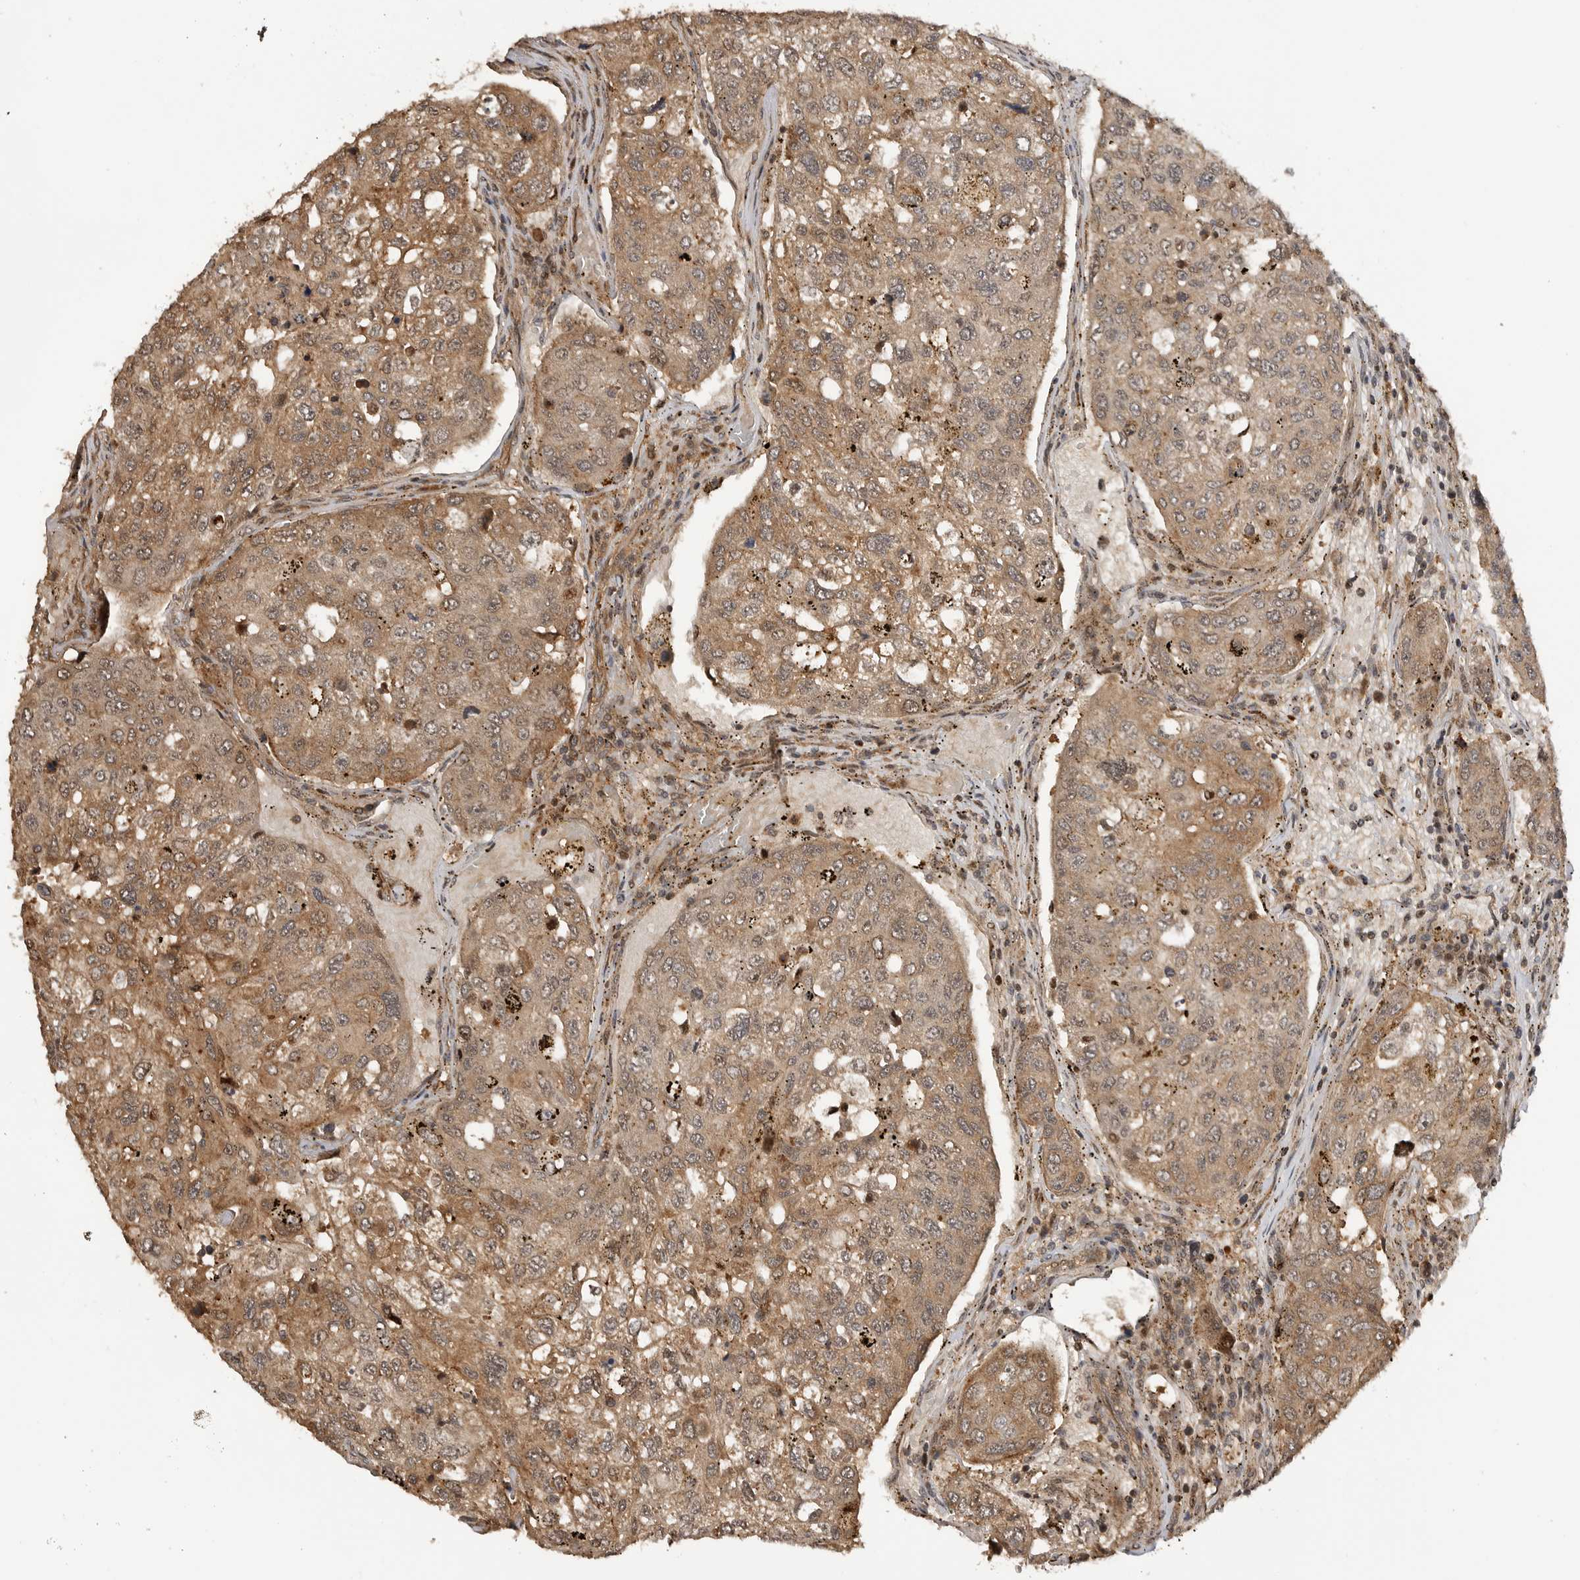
{"staining": {"intensity": "moderate", "quantity": ">75%", "location": "cytoplasmic/membranous"}, "tissue": "urothelial cancer", "cell_type": "Tumor cells", "image_type": "cancer", "snomed": [{"axis": "morphology", "description": "Urothelial carcinoma, High grade"}, {"axis": "topography", "description": "Lymph node"}, {"axis": "topography", "description": "Urinary bladder"}], "caption": "Urothelial carcinoma (high-grade) stained with IHC reveals moderate cytoplasmic/membranous staining in approximately >75% of tumor cells.", "gene": "ADPRS", "patient": {"sex": "male", "age": 51}}